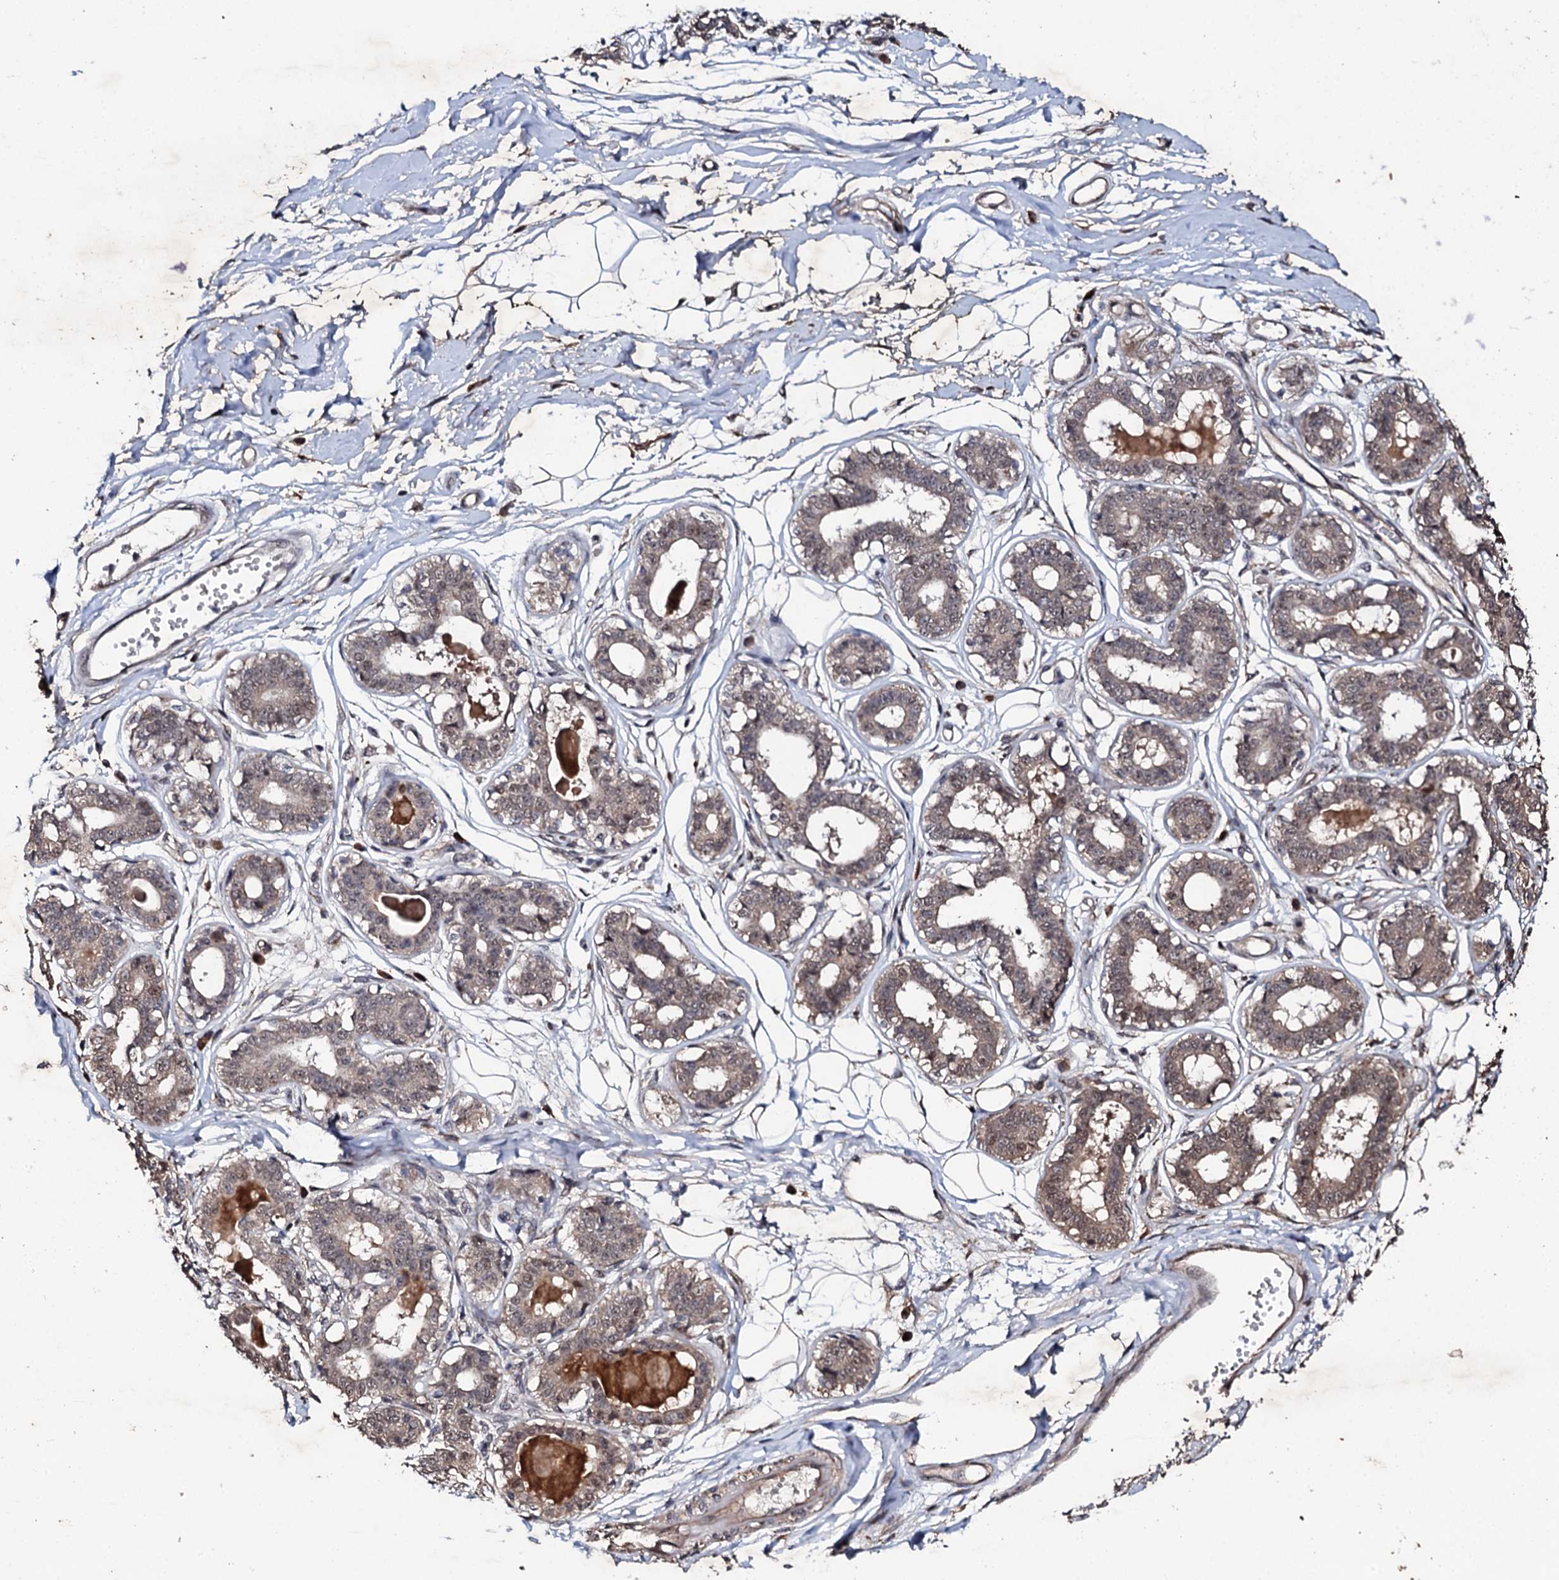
{"staining": {"intensity": "weak", "quantity": ">75%", "location": "cytoplasmic/membranous"}, "tissue": "breast", "cell_type": "Adipocytes", "image_type": "normal", "snomed": [{"axis": "morphology", "description": "Normal tissue, NOS"}, {"axis": "topography", "description": "Breast"}], "caption": "Breast stained for a protein displays weak cytoplasmic/membranous positivity in adipocytes. (DAB (3,3'-diaminobenzidine) IHC, brown staining for protein, blue staining for nuclei).", "gene": "FAM111A", "patient": {"sex": "female", "age": 45}}